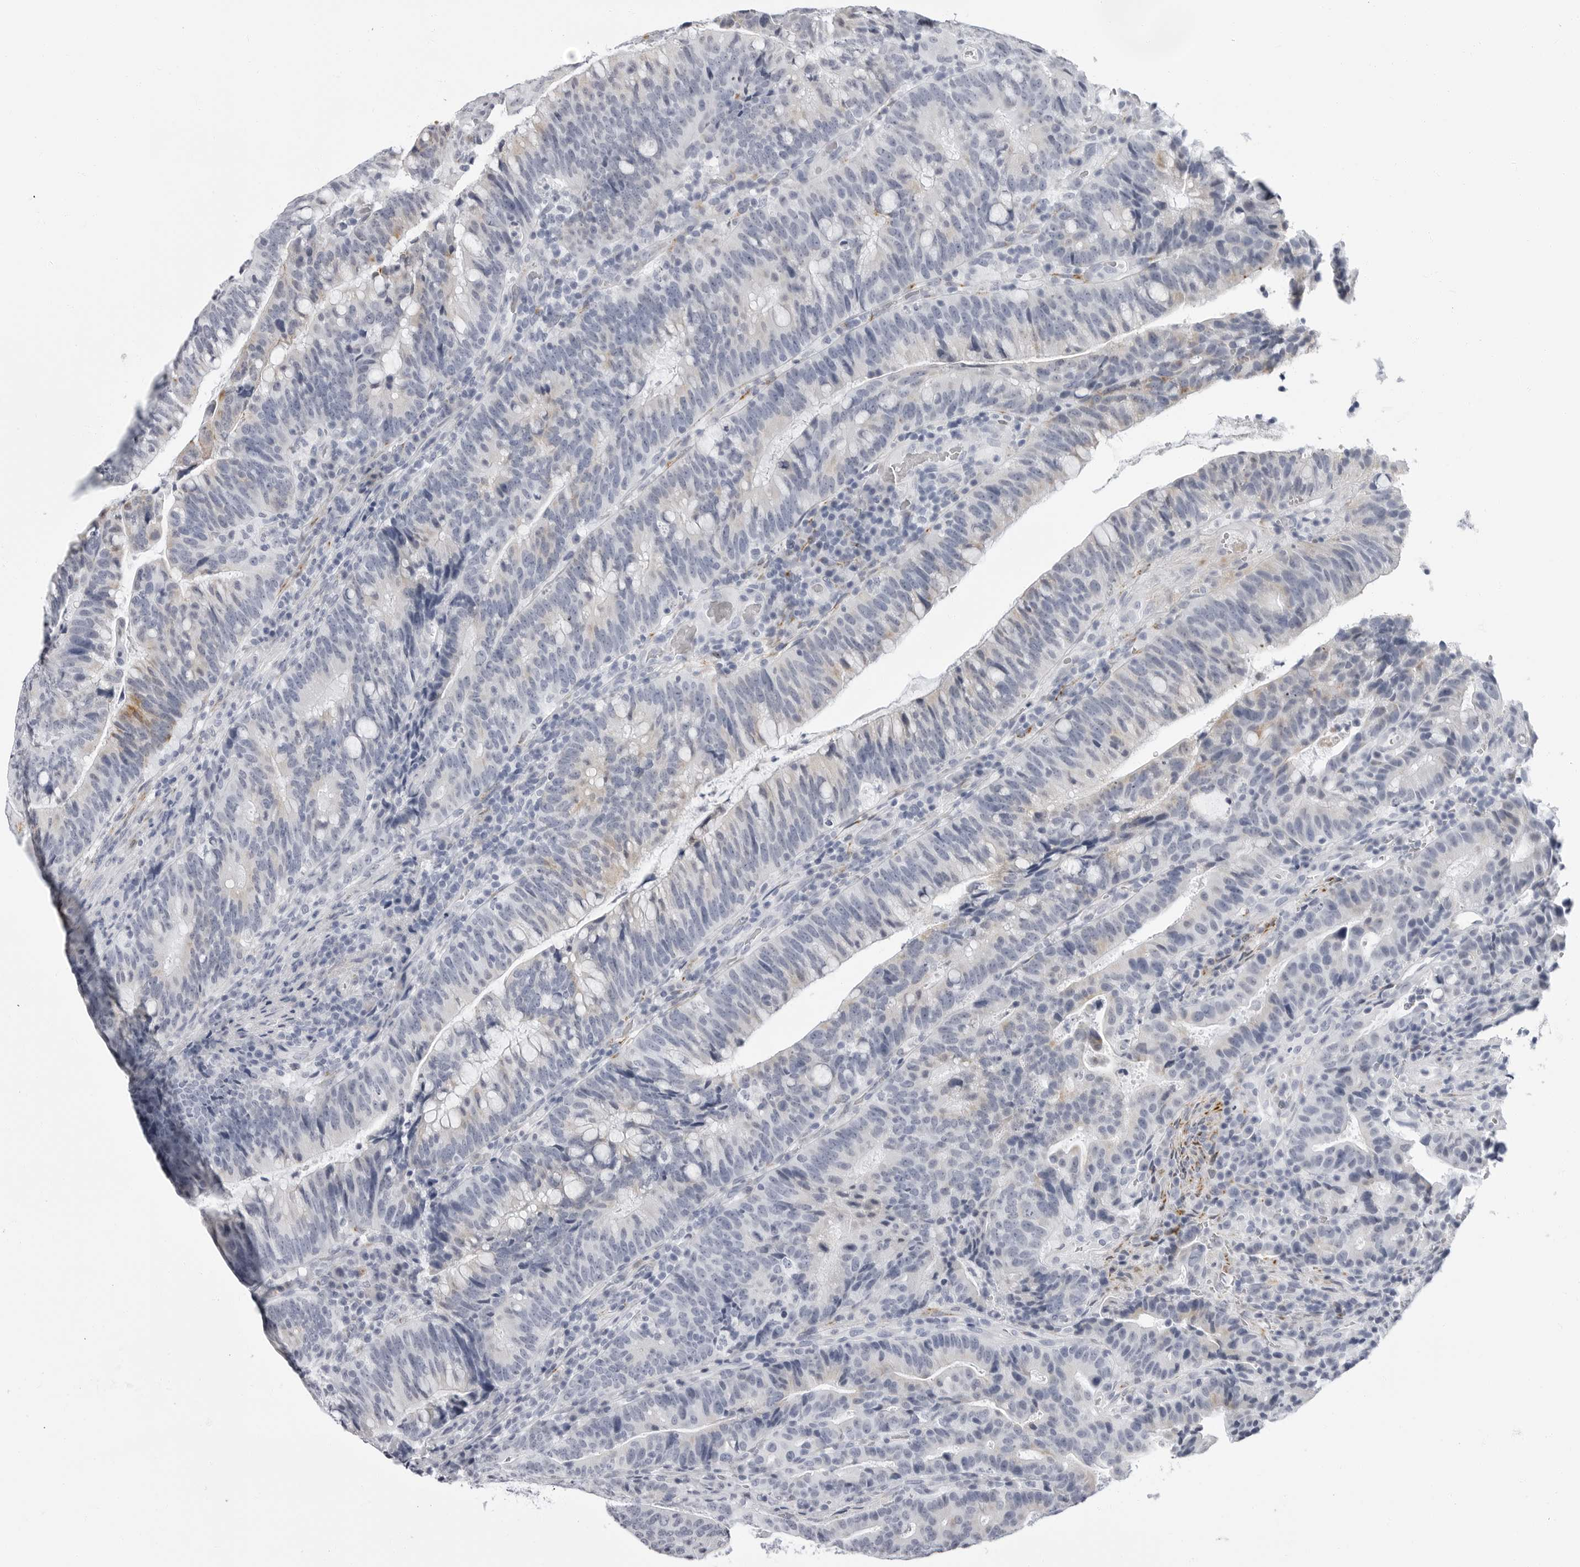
{"staining": {"intensity": "negative", "quantity": "none", "location": "none"}, "tissue": "colorectal cancer", "cell_type": "Tumor cells", "image_type": "cancer", "snomed": [{"axis": "morphology", "description": "Adenocarcinoma, NOS"}, {"axis": "topography", "description": "Colon"}], "caption": "IHC histopathology image of human colorectal adenocarcinoma stained for a protein (brown), which displays no staining in tumor cells.", "gene": "ERICH3", "patient": {"sex": "female", "age": 66}}